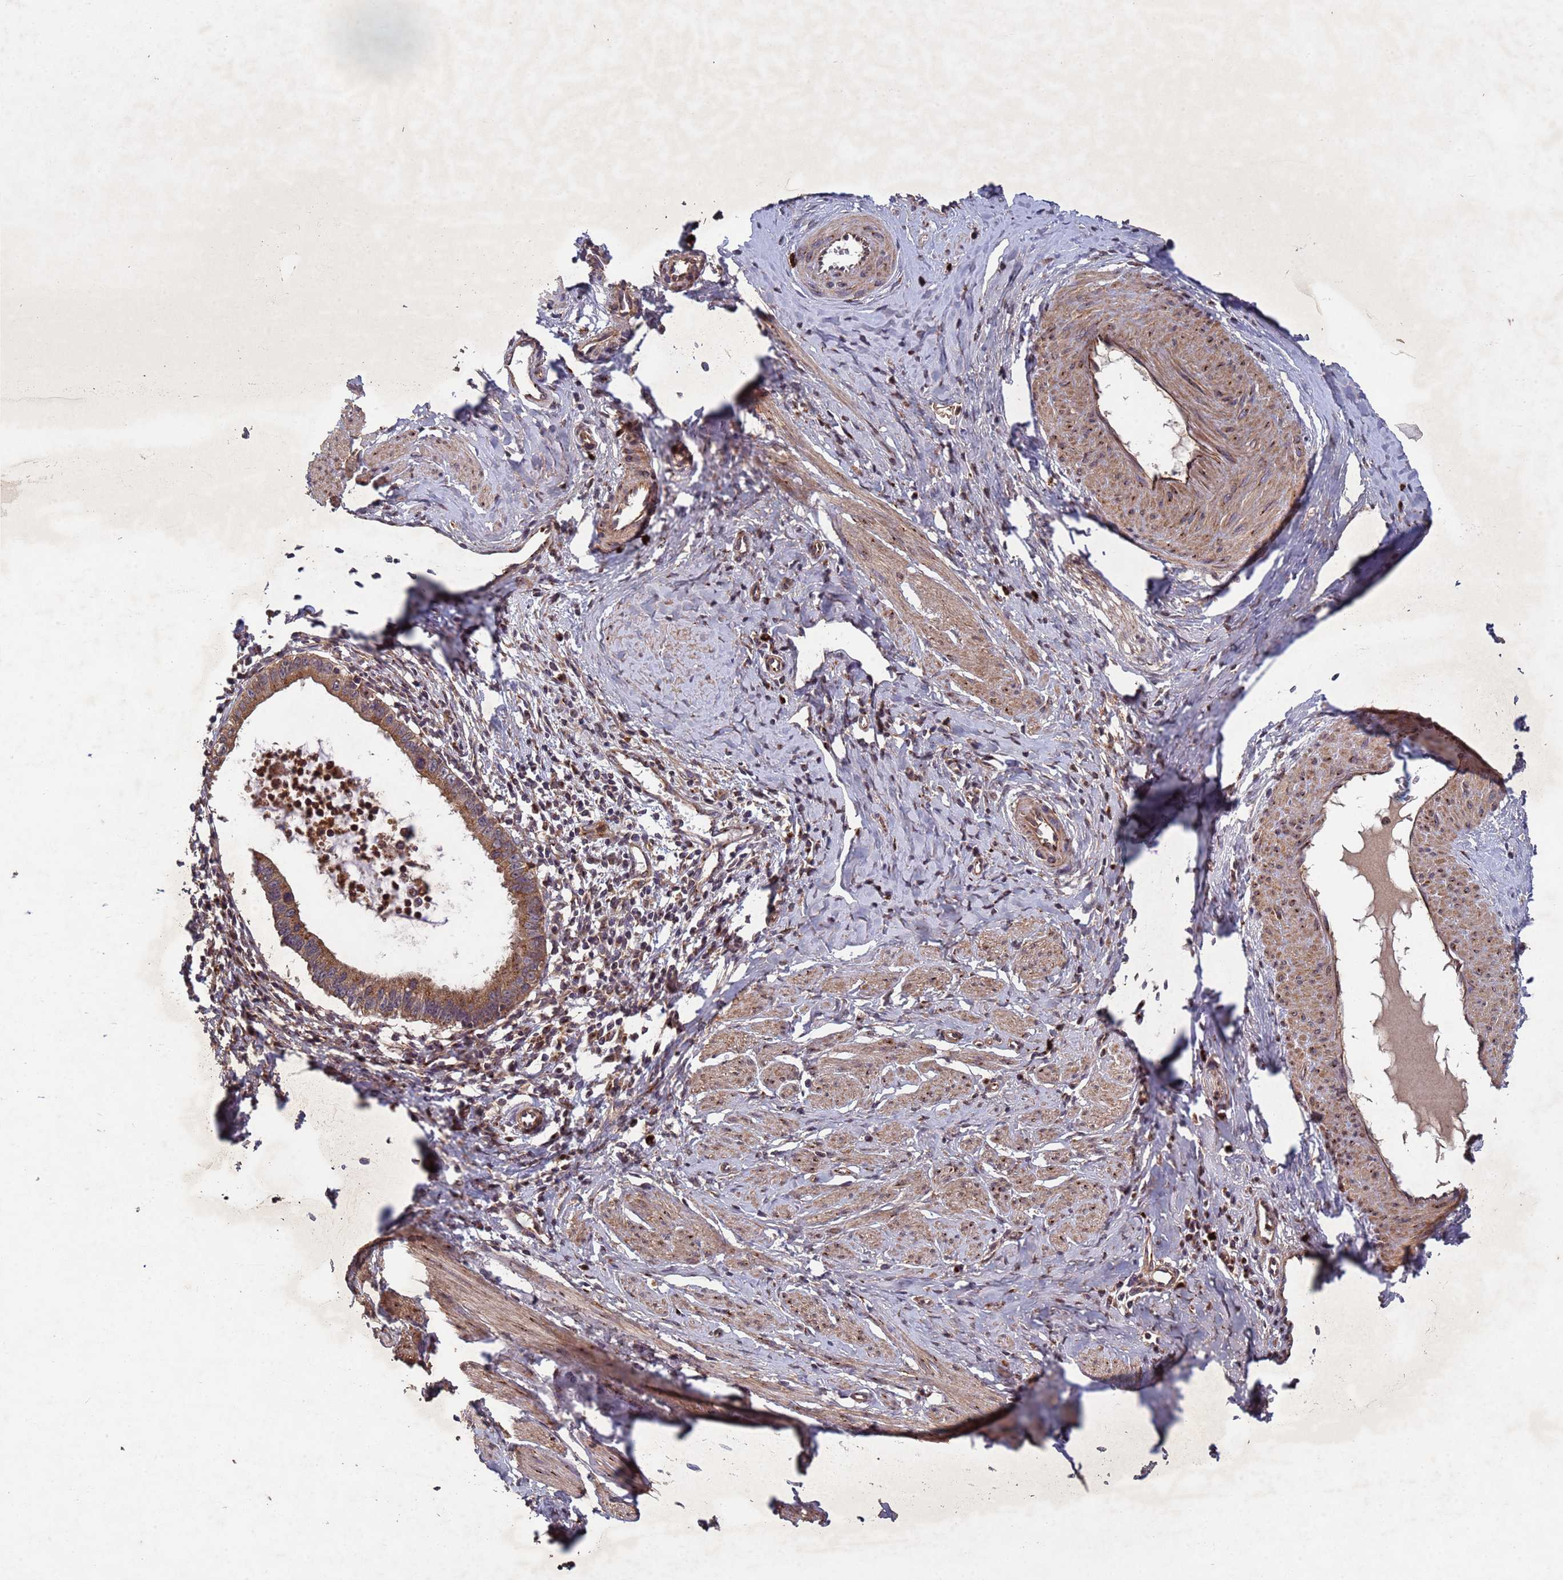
{"staining": {"intensity": "moderate", "quantity": ">75%", "location": "cytoplasmic/membranous"}, "tissue": "cervical cancer", "cell_type": "Tumor cells", "image_type": "cancer", "snomed": [{"axis": "morphology", "description": "Adenocarcinoma, NOS"}, {"axis": "topography", "description": "Cervix"}], "caption": "Immunohistochemical staining of human cervical cancer (adenocarcinoma) shows moderate cytoplasmic/membranous protein expression in approximately >75% of tumor cells. The staining was performed using DAB (3,3'-diaminobenzidine) to visualize the protein expression in brown, while the nuclei were stained in blue with hematoxylin (Magnification: 20x).", "gene": "FASTKD1", "patient": {"sex": "female", "age": 36}}